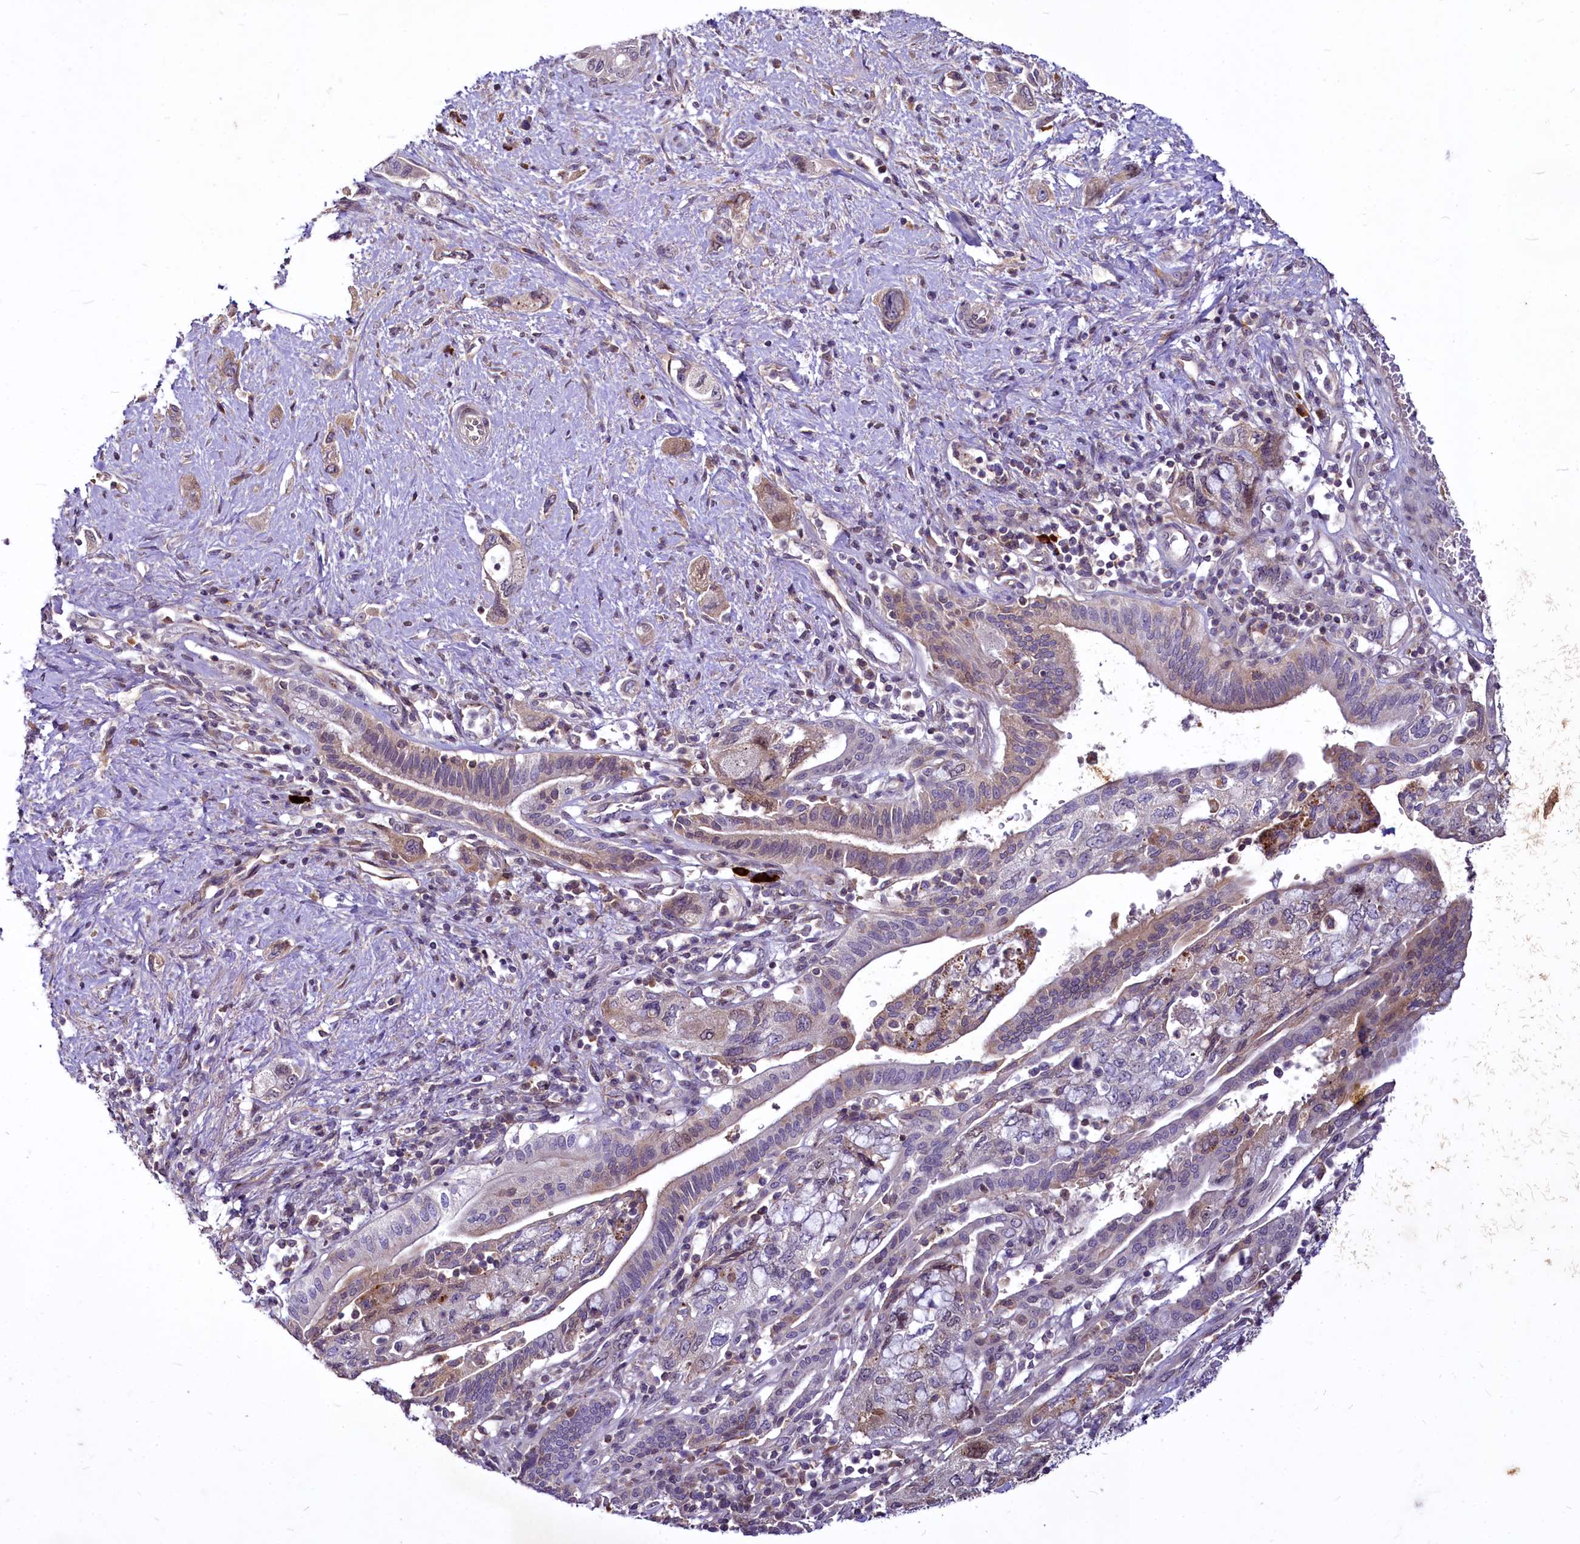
{"staining": {"intensity": "weak", "quantity": "<25%", "location": "cytoplasmic/membranous"}, "tissue": "pancreatic cancer", "cell_type": "Tumor cells", "image_type": "cancer", "snomed": [{"axis": "morphology", "description": "Adenocarcinoma, NOS"}, {"axis": "topography", "description": "Pancreas"}], "caption": "Pancreatic adenocarcinoma stained for a protein using immunohistochemistry reveals no expression tumor cells.", "gene": "C11orf86", "patient": {"sex": "female", "age": 73}}